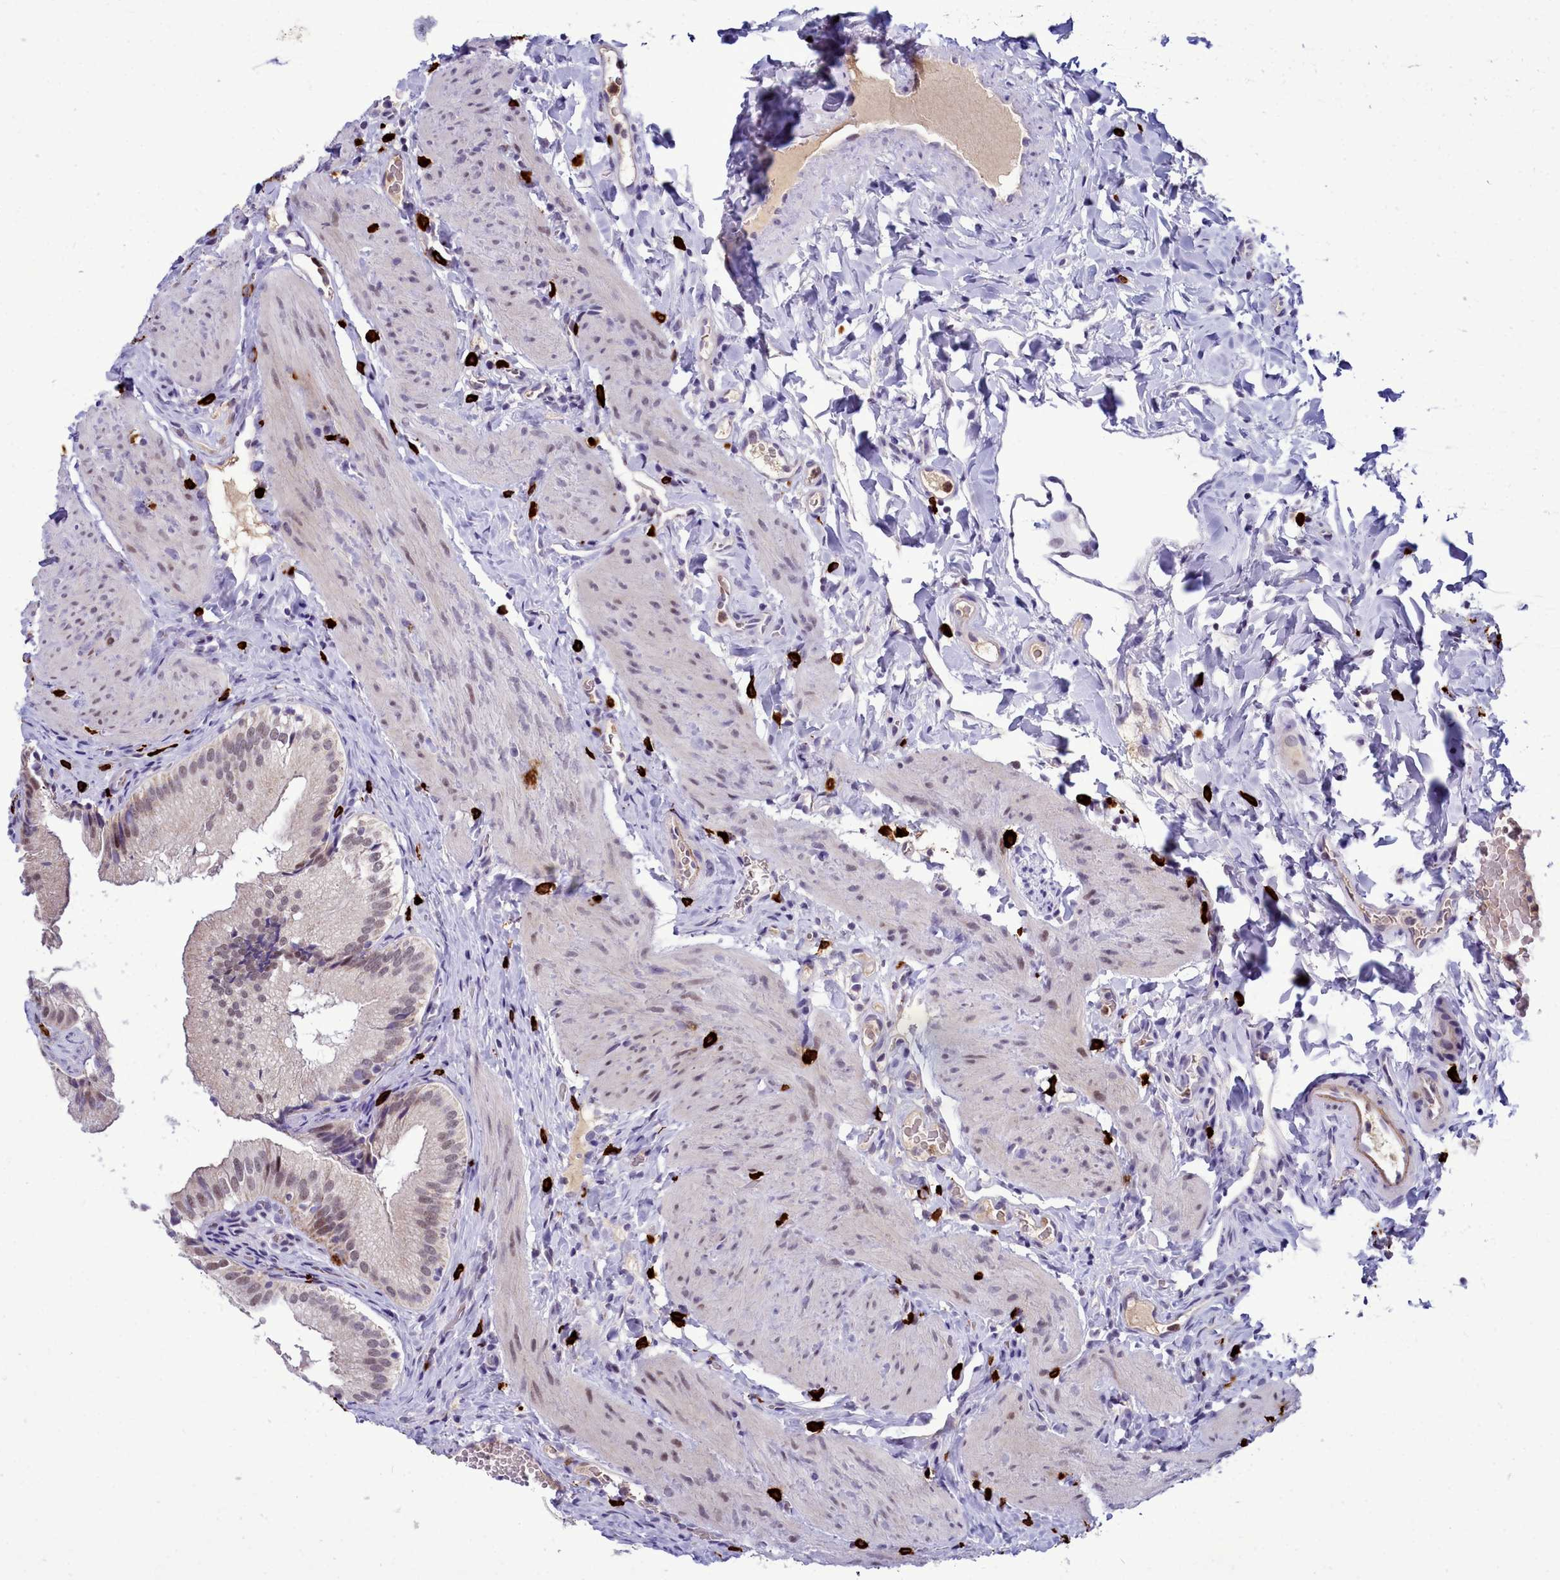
{"staining": {"intensity": "weak", "quantity": "25%-75%", "location": "nuclear"}, "tissue": "gallbladder", "cell_type": "Glandular cells", "image_type": "normal", "snomed": [{"axis": "morphology", "description": "Normal tissue, NOS"}, {"axis": "topography", "description": "Gallbladder"}], "caption": "Human gallbladder stained with a brown dye reveals weak nuclear positive staining in approximately 25%-75% of glandular cells.", "gene": "POM121L2", "patient": {"sex": "female", "age": 30}}